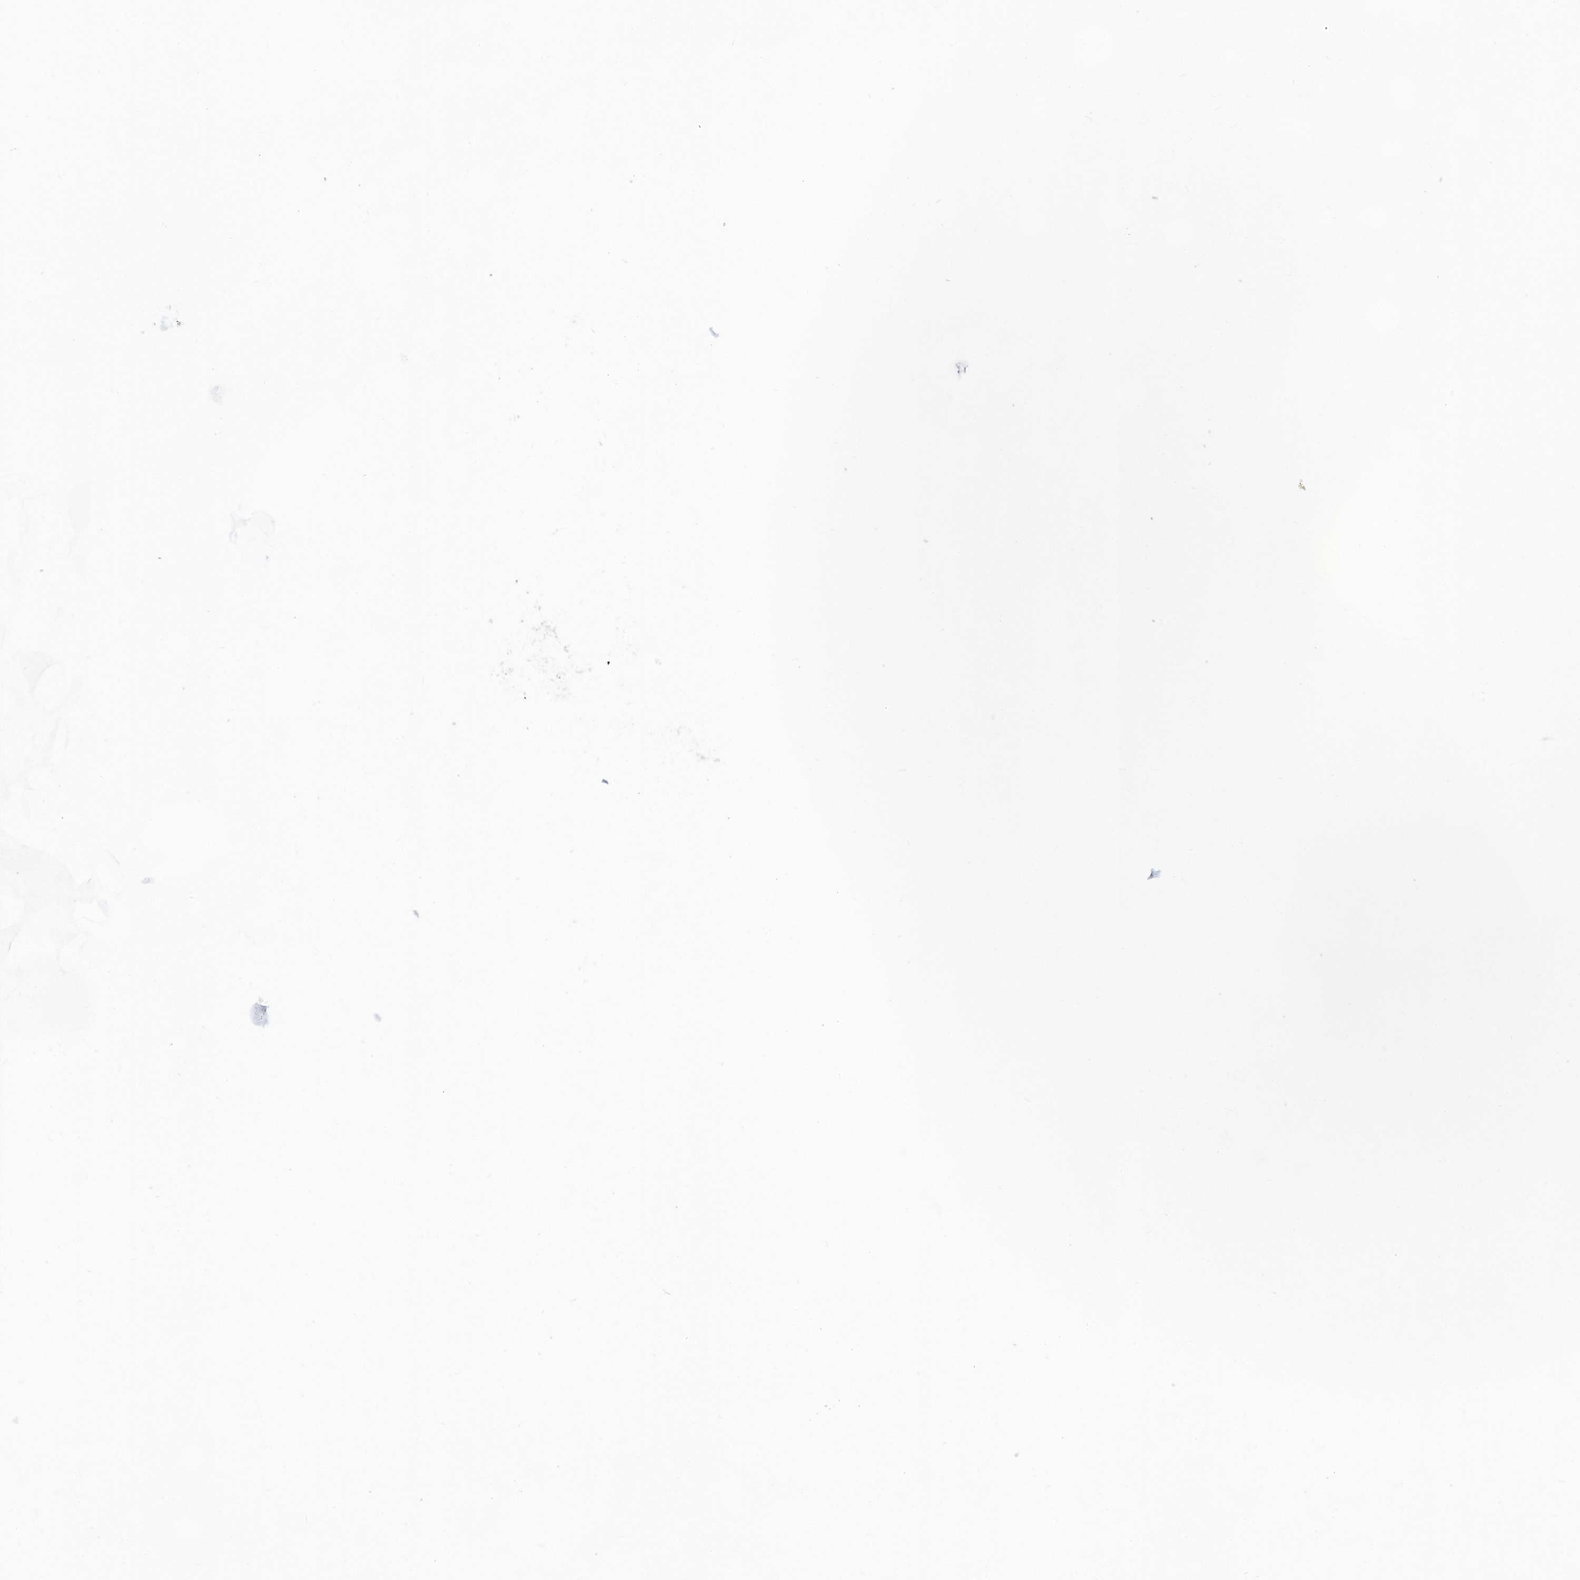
{"staining": {"intensity": "moderate", "quantity": ">75%", "location": "cytoplasmic/membranous,nuclear"}, "tissue": "skin cancer", "cell_type": "Tumor cells", "image_type": "cancer", "snomed": [{"axis": "morphology", "description": "Basal cell carcinoma"}, {"axis": "topography", "description": "Skin"}], "caption": "Approximately >75% of tumor cells in basal cell carcinoma (skin) show moderate cytoplasmic/membranous and nuclear protein expression as visualized by brown immunohistochemical staining.", "gene": "BDH2", "patient": {"sex": "male", "age": 62}}